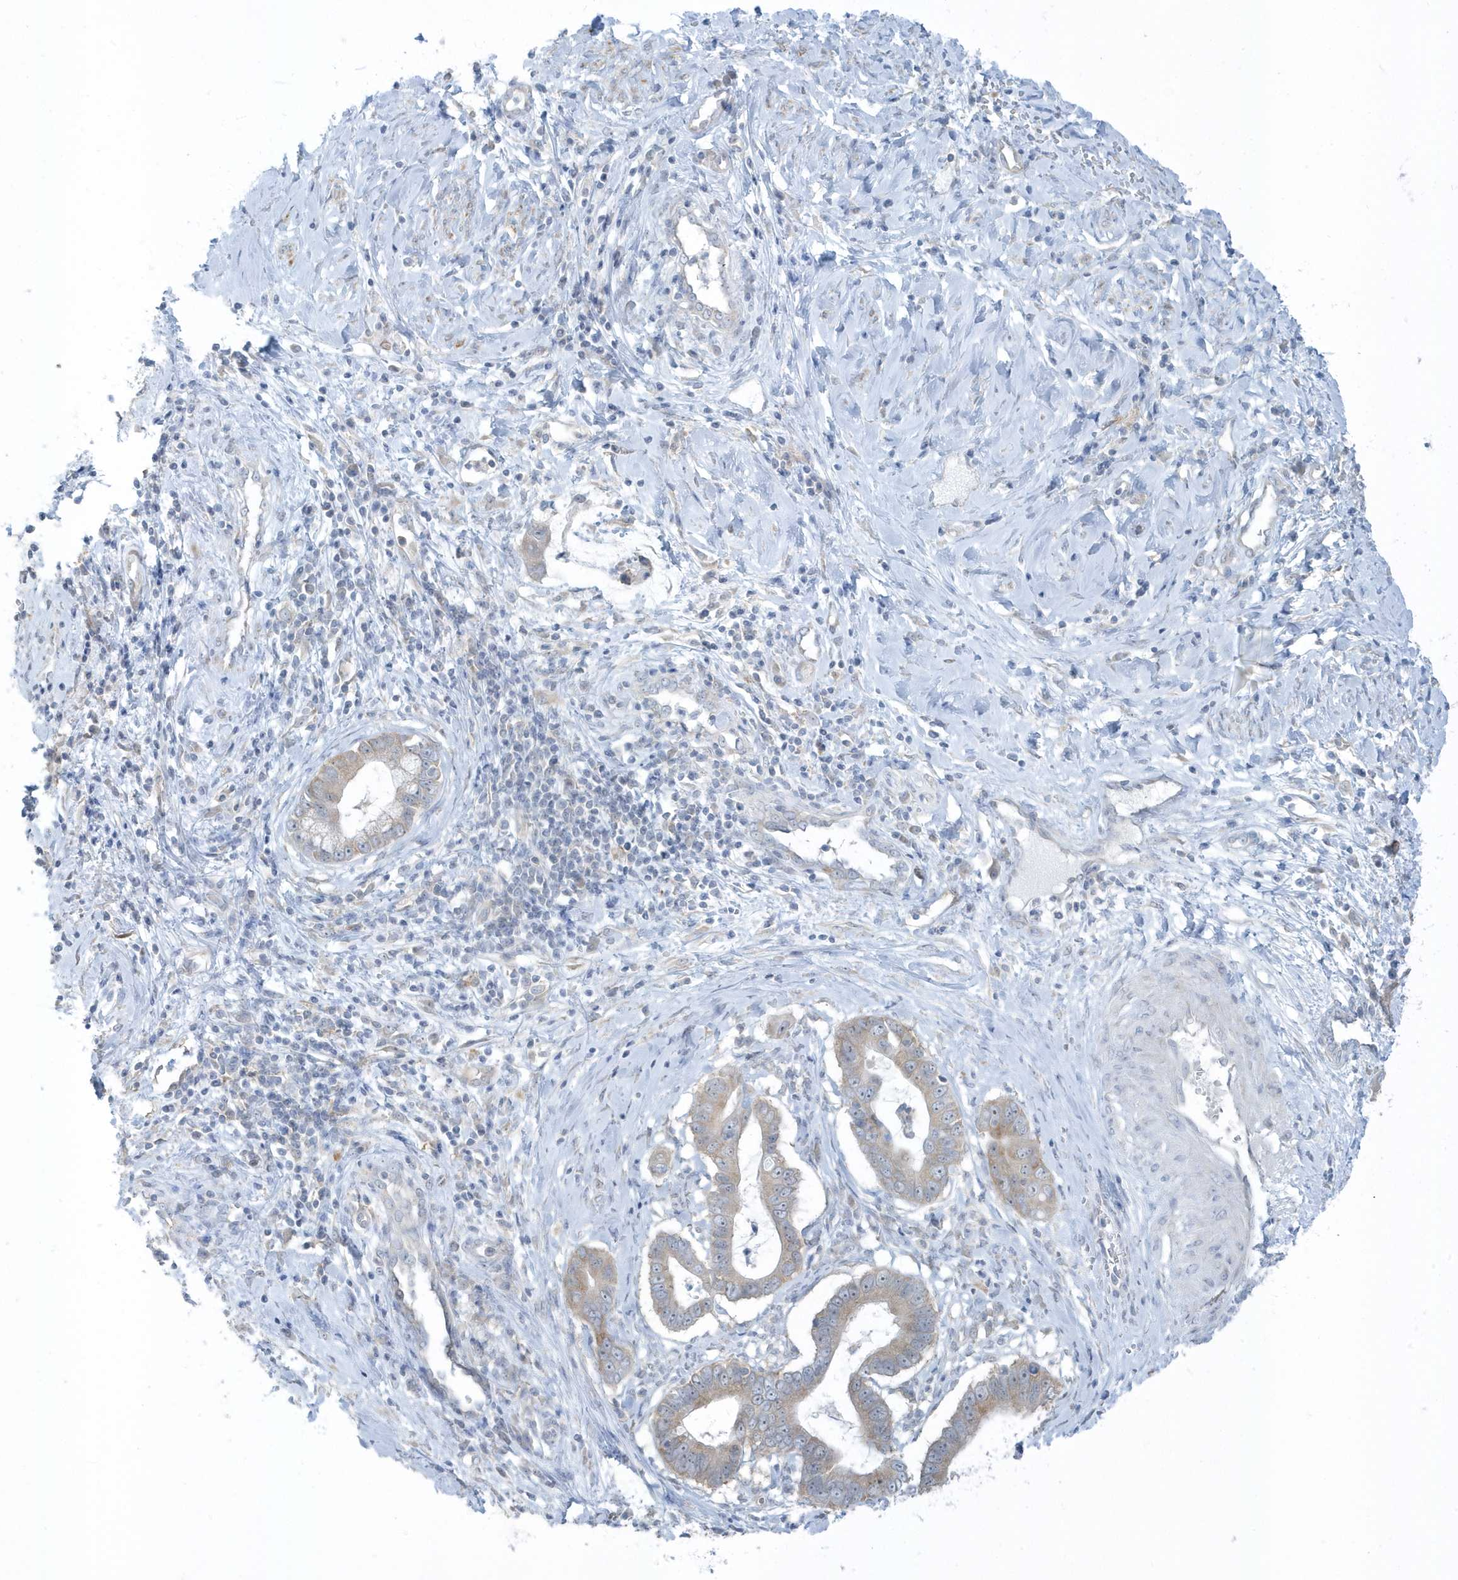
{"staining": {"intensity": "moderate", "quantity": "25%-75%", "location": "cytoplasmic/membranous"}, "tissue": "cervical cancer", "cell_type": "Tumor cells", "image_type": "cancer", "snomed": [{"axis": "morphology", "description": "Adenocarcinoma, NOS"}, {"axis": "topography", "description": "Cervix"}], "caption": "This micrograph displays cervical cancer (adenocarcinoma) stained with IHC to label a protein in brown. The cytoplasmic/membranous of tumor cells show moderate positivity for the protein. Nuclei are counter-stained blue.", "gene": "SCN3A", "patient": {"sex": "female", "age": 44}}